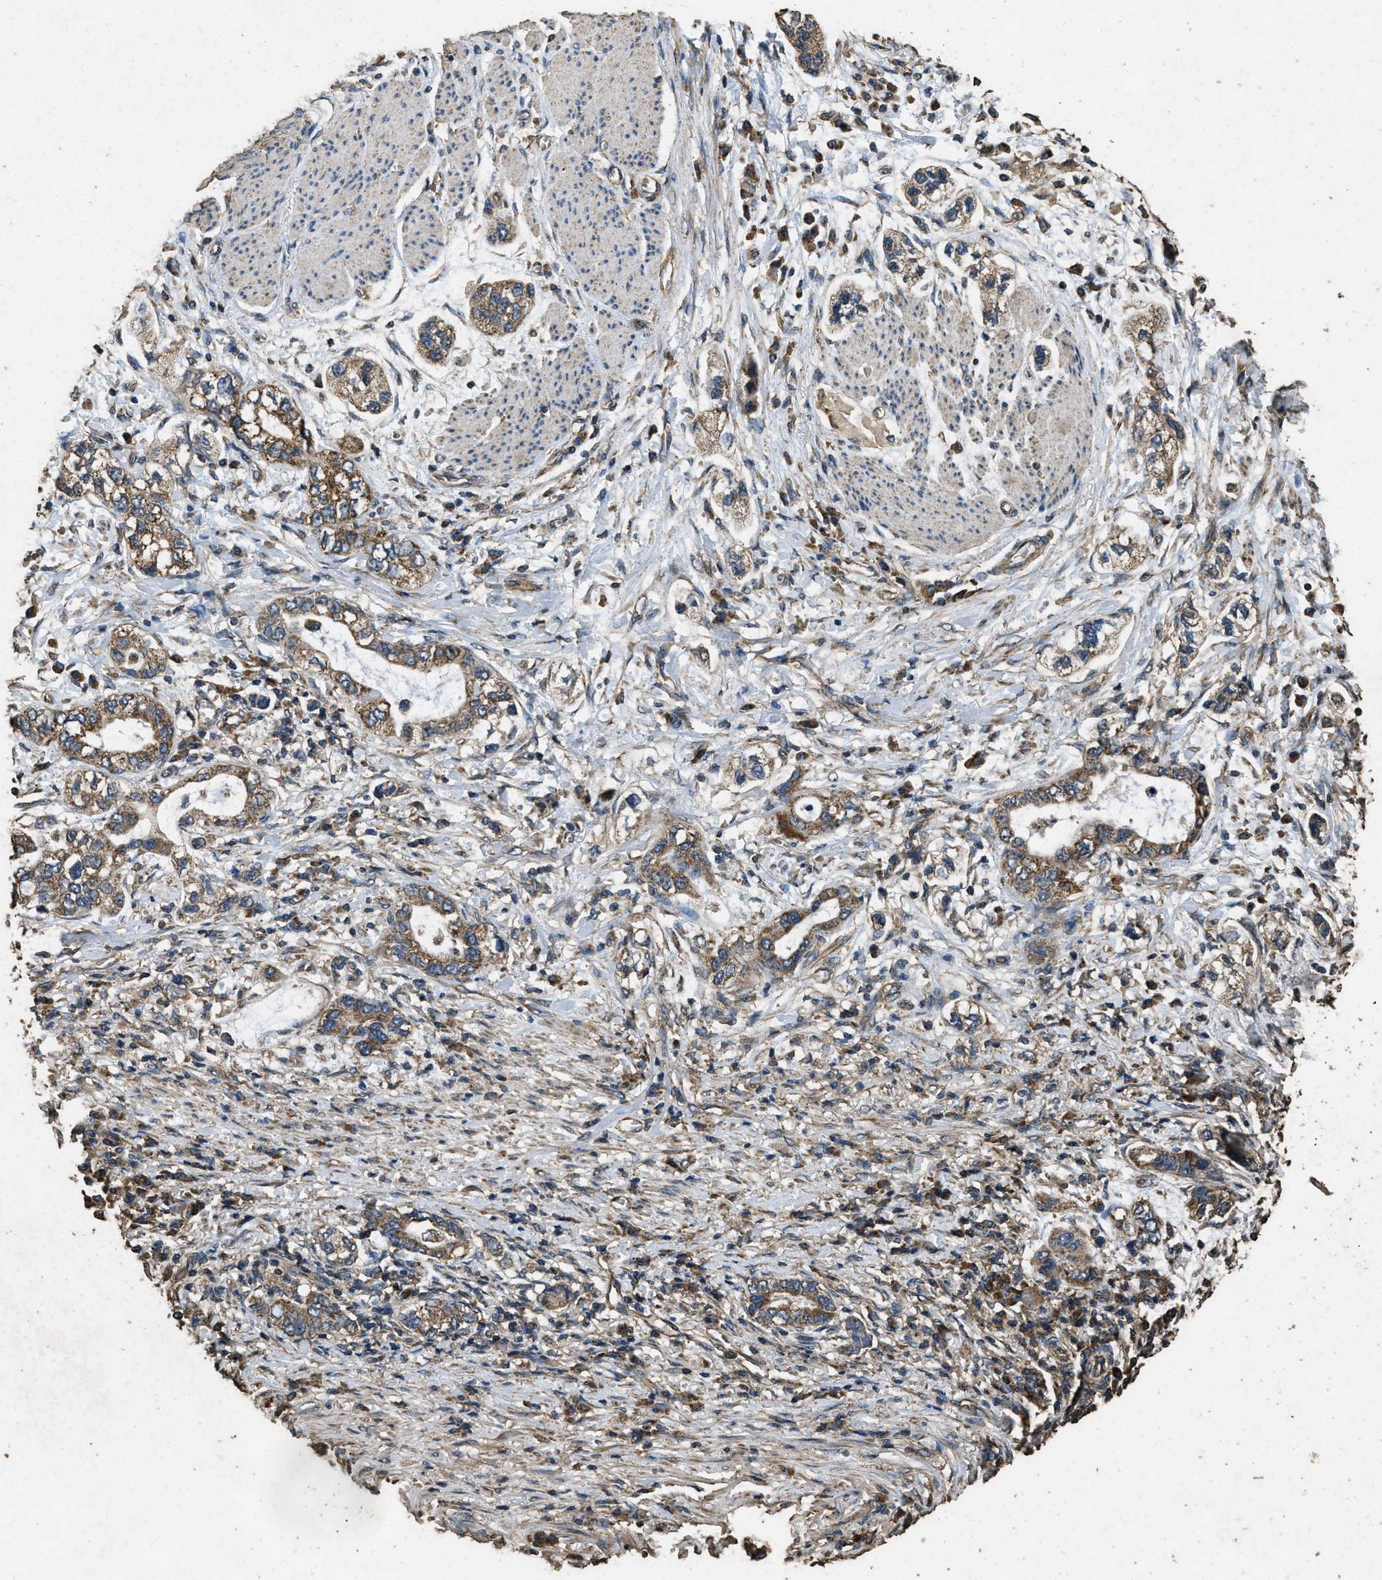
{"staining": {"intensity": "moderate", "quantity": ">75%", "location": "cytoplasmic/membranous"}, "tissue": "stomach cancer", "cell_type": "Tumor cells", "image_type": "cancer", "snomed": [{"axis": "morphology", "description": "Adenocarcinoma, NOS"}, {"axis": "topography", "description": "Stomach, lower"}], "caption": "IHC (DAB) staining of human stomach cancer (adenocarcinoma) exhibits moderate cytoplasmic/membranous protein positivity in approximately >75% of tumor cells. Nuclei are stained in blue.", "gene": "CYRIA", "patient": {"sex": "female", "age": 93}}